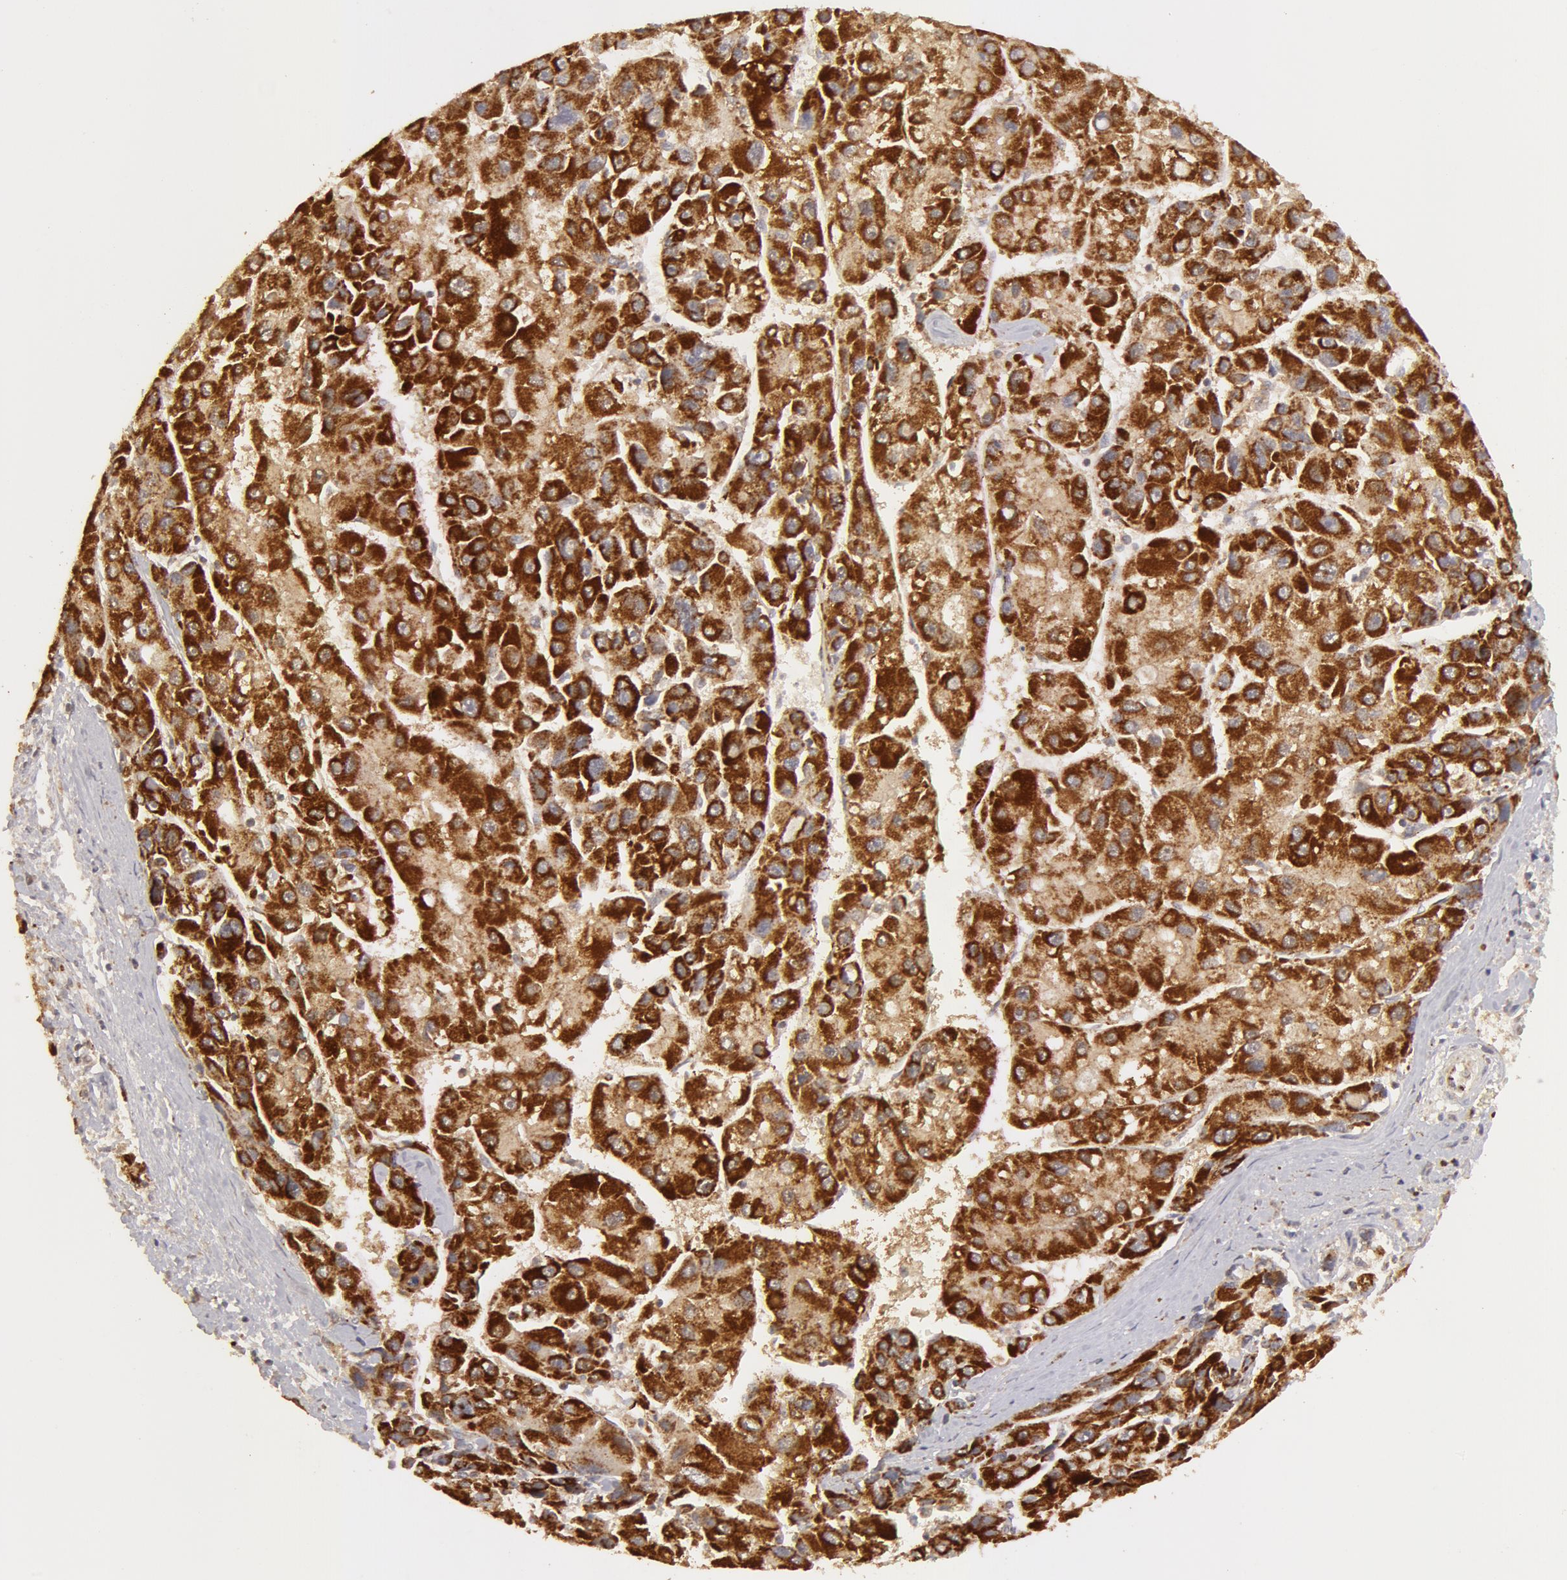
{"staining": {"intensity": "strong", "quantity": ">75%", "location": "cytoplasmic/membranous"}, "tissue": "liver cancer", "cell_type": "Tumor cells", "image_type": "cancer", "snomed": [{"axis": "morphology", "description": "Carcinoma, Hepatocellular, NOS"}, {"axis": "topography", "description": "Liver"}], "caption": "Immunohistochemistry (IHC) histopathology image of liver cancer stained for a protein (brown), which displays high levels of strong cytoplasmic/membranous positivity in approximately >75% of tumor cells.", "gene": "ADPRH", "patient": {"sex": "male", "age": 64}}